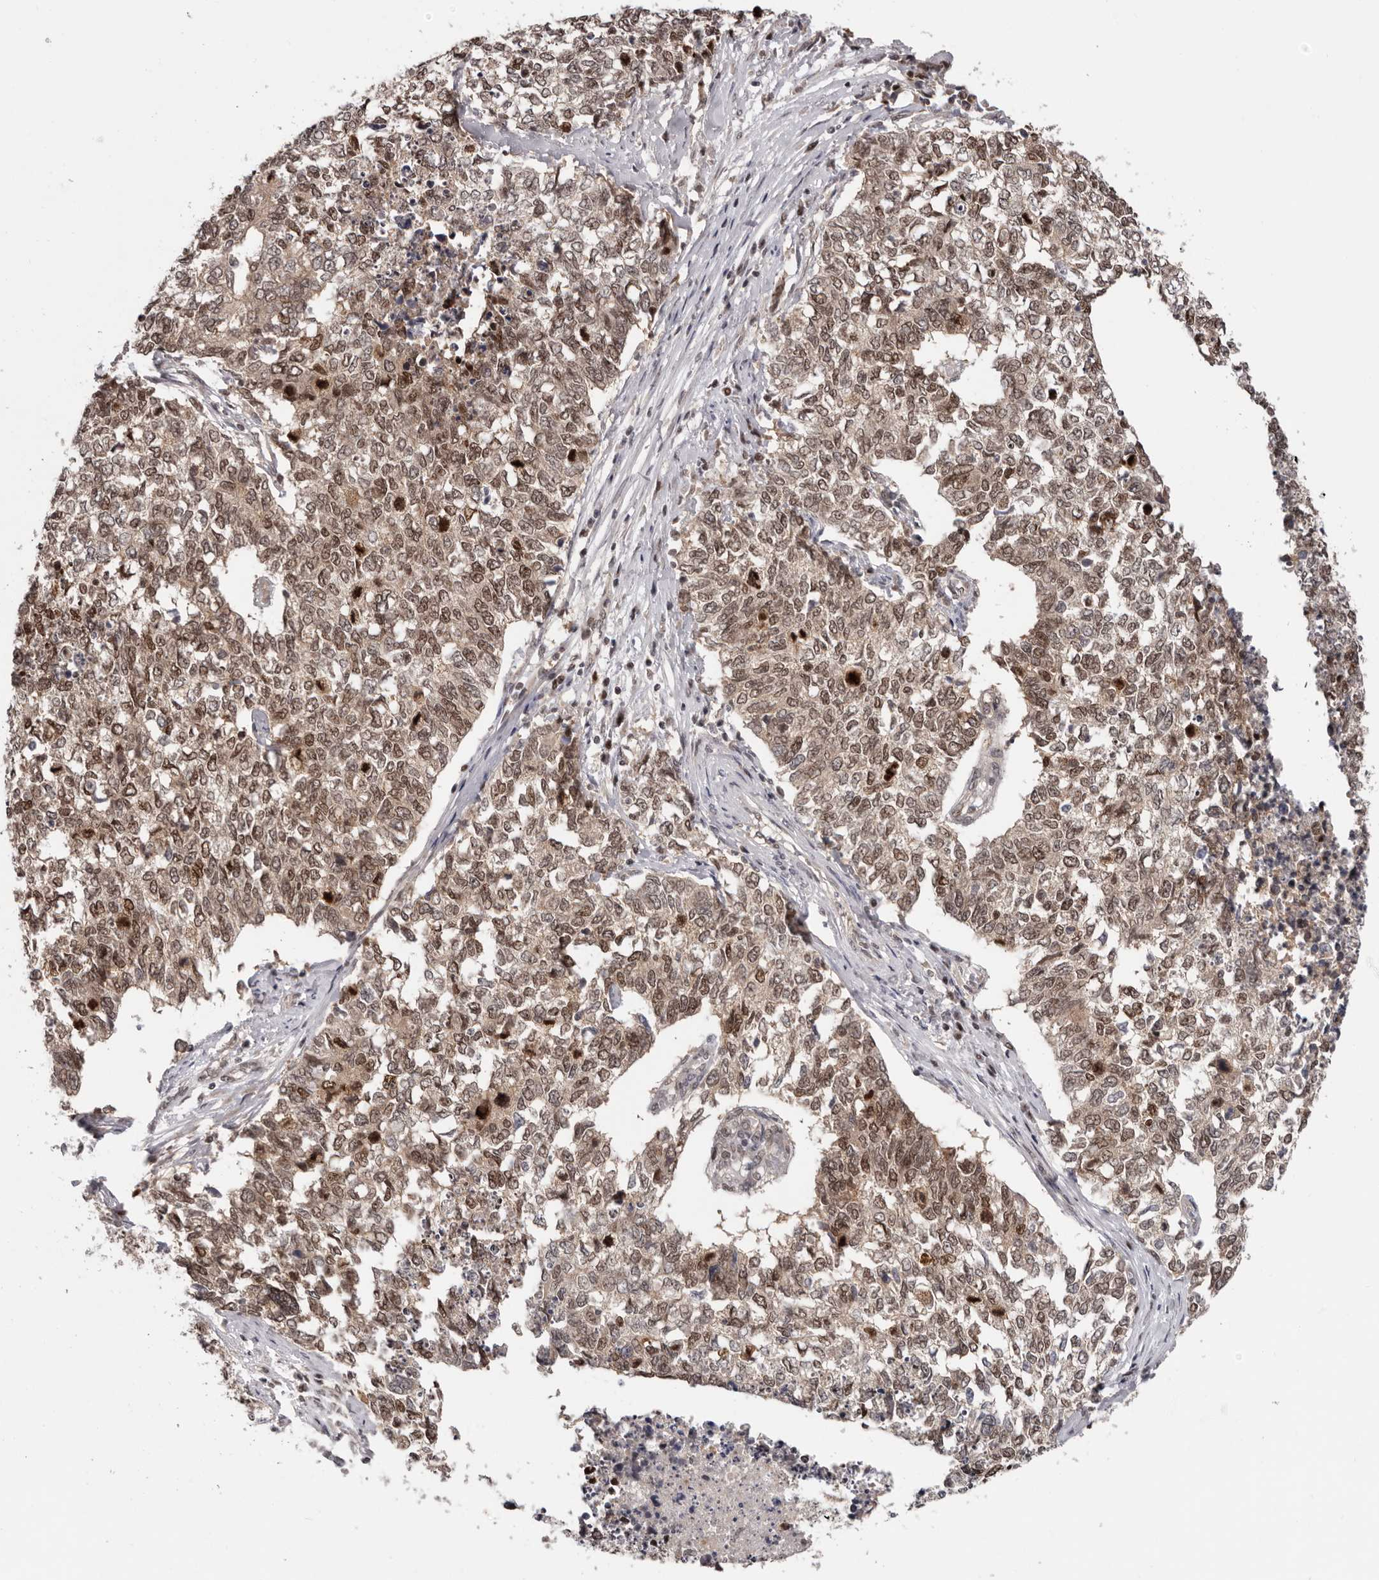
{"staining": {"intensity": "moderate", "quantity": ">75%", "location": "cytoplasmic/membranous,nuclear"}, "tissue": "cervical cancer", "cell_type": "Tumor cells", "image_type": "cancer", "snomed": [{"axis": "morphology", "description": "Squamous cell carcinoma, NOS"}, {"axis": "topography", "description": "Cervix"}], "caption": "Moderate cytoplasmic/membranous and nuclear positivity is seen in about >75% of tumor cells in cervical cancer.", "gene": "TBX5", "patient": {"sex": "female", "age": 63}}